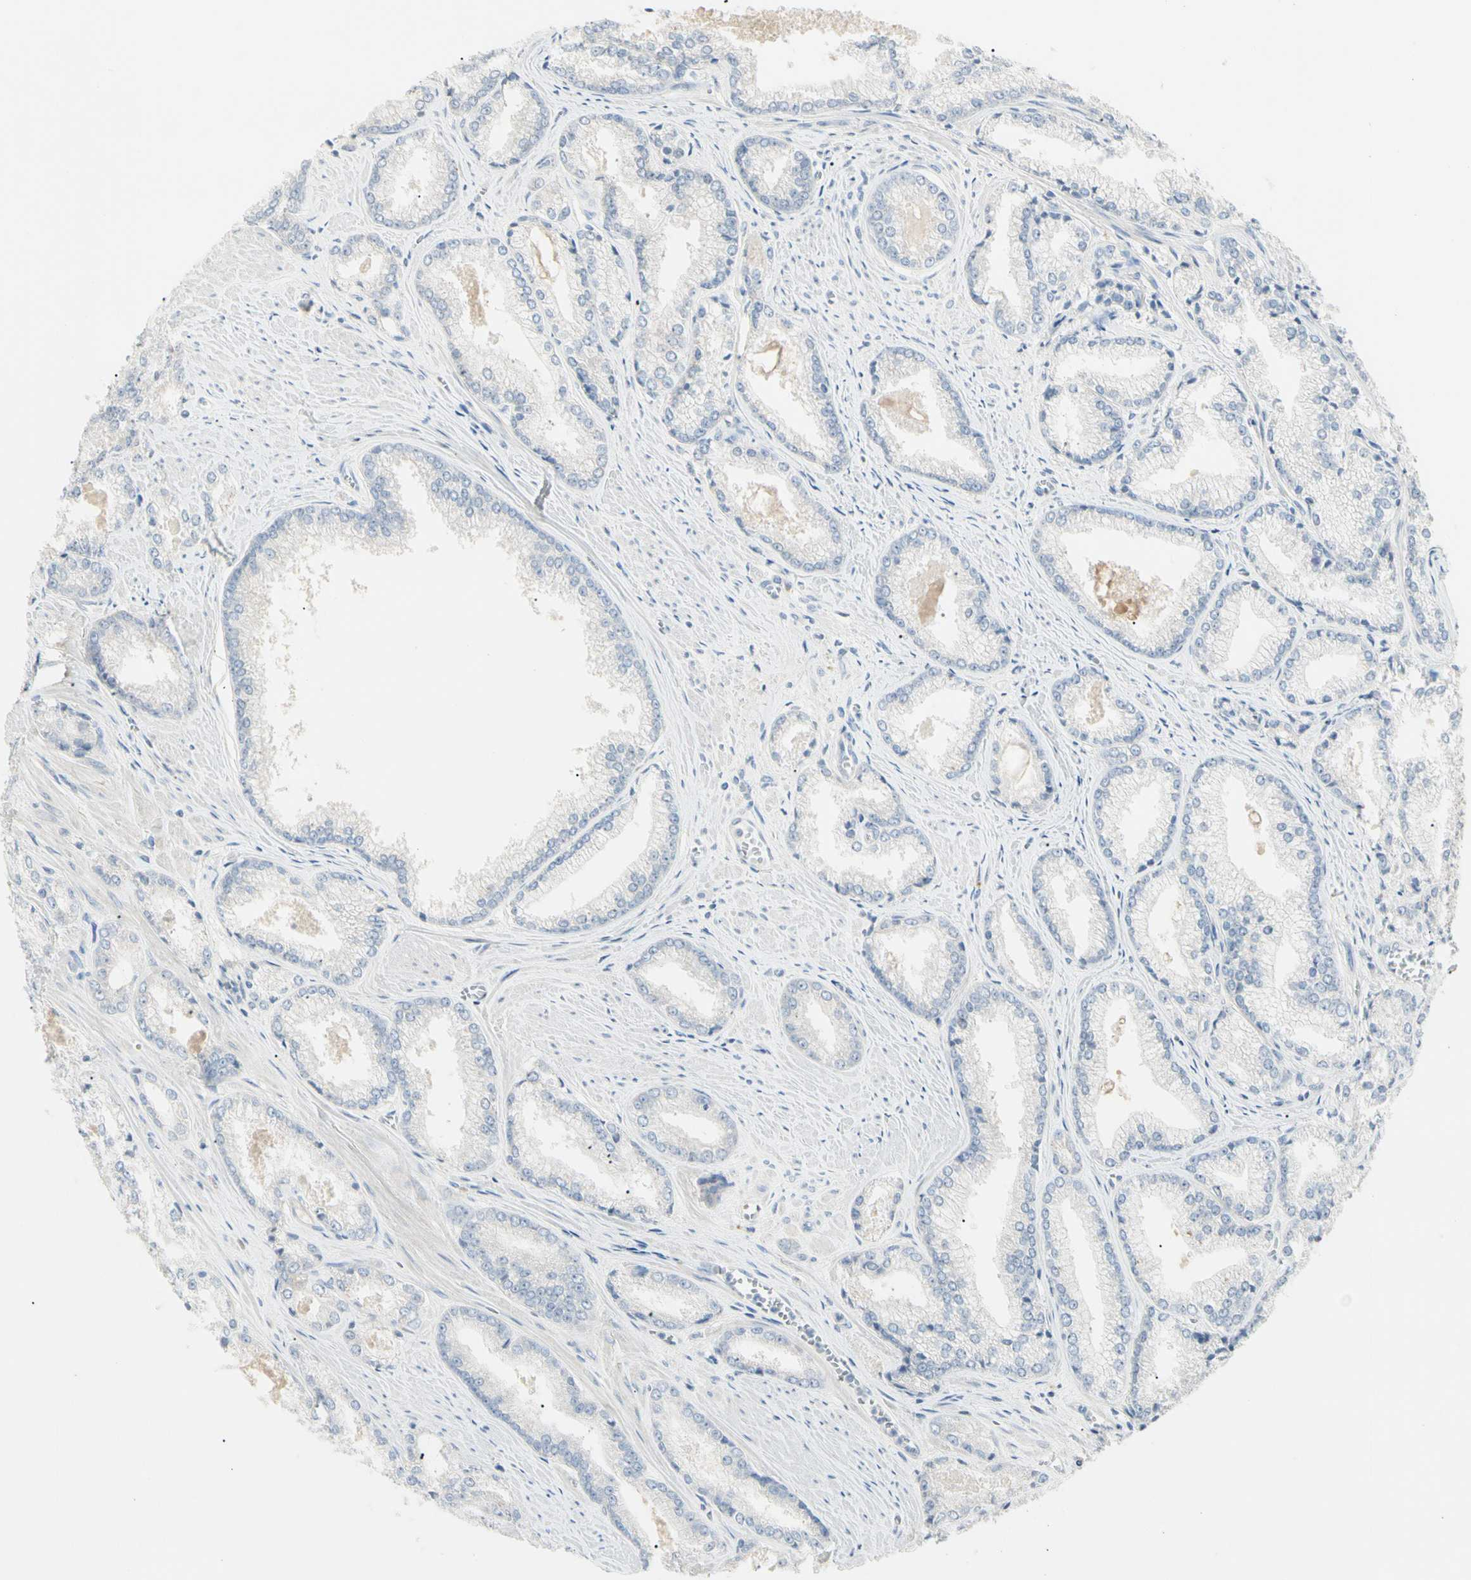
{"staining": {"intensity": "negative", "quantity": "none", "location": "none"}, "tissue": "prostate cancer", "cell_type": "Tumor cells", "image_type": "cancer", "snomed": [{"axis": "morphology", "description": "Adenocarcinoma, Low grade"}, {"axis": "topography", "description": "Prostate"}], "caption": "A high-resolution histopathology image shows immunohistochemistry staining of prostate adenocarcinoma (low-grade), which shows no significant expression in tumor cells.", "gene": "ALDH18A1", "patient": {"sex": "male", "age": 64}}